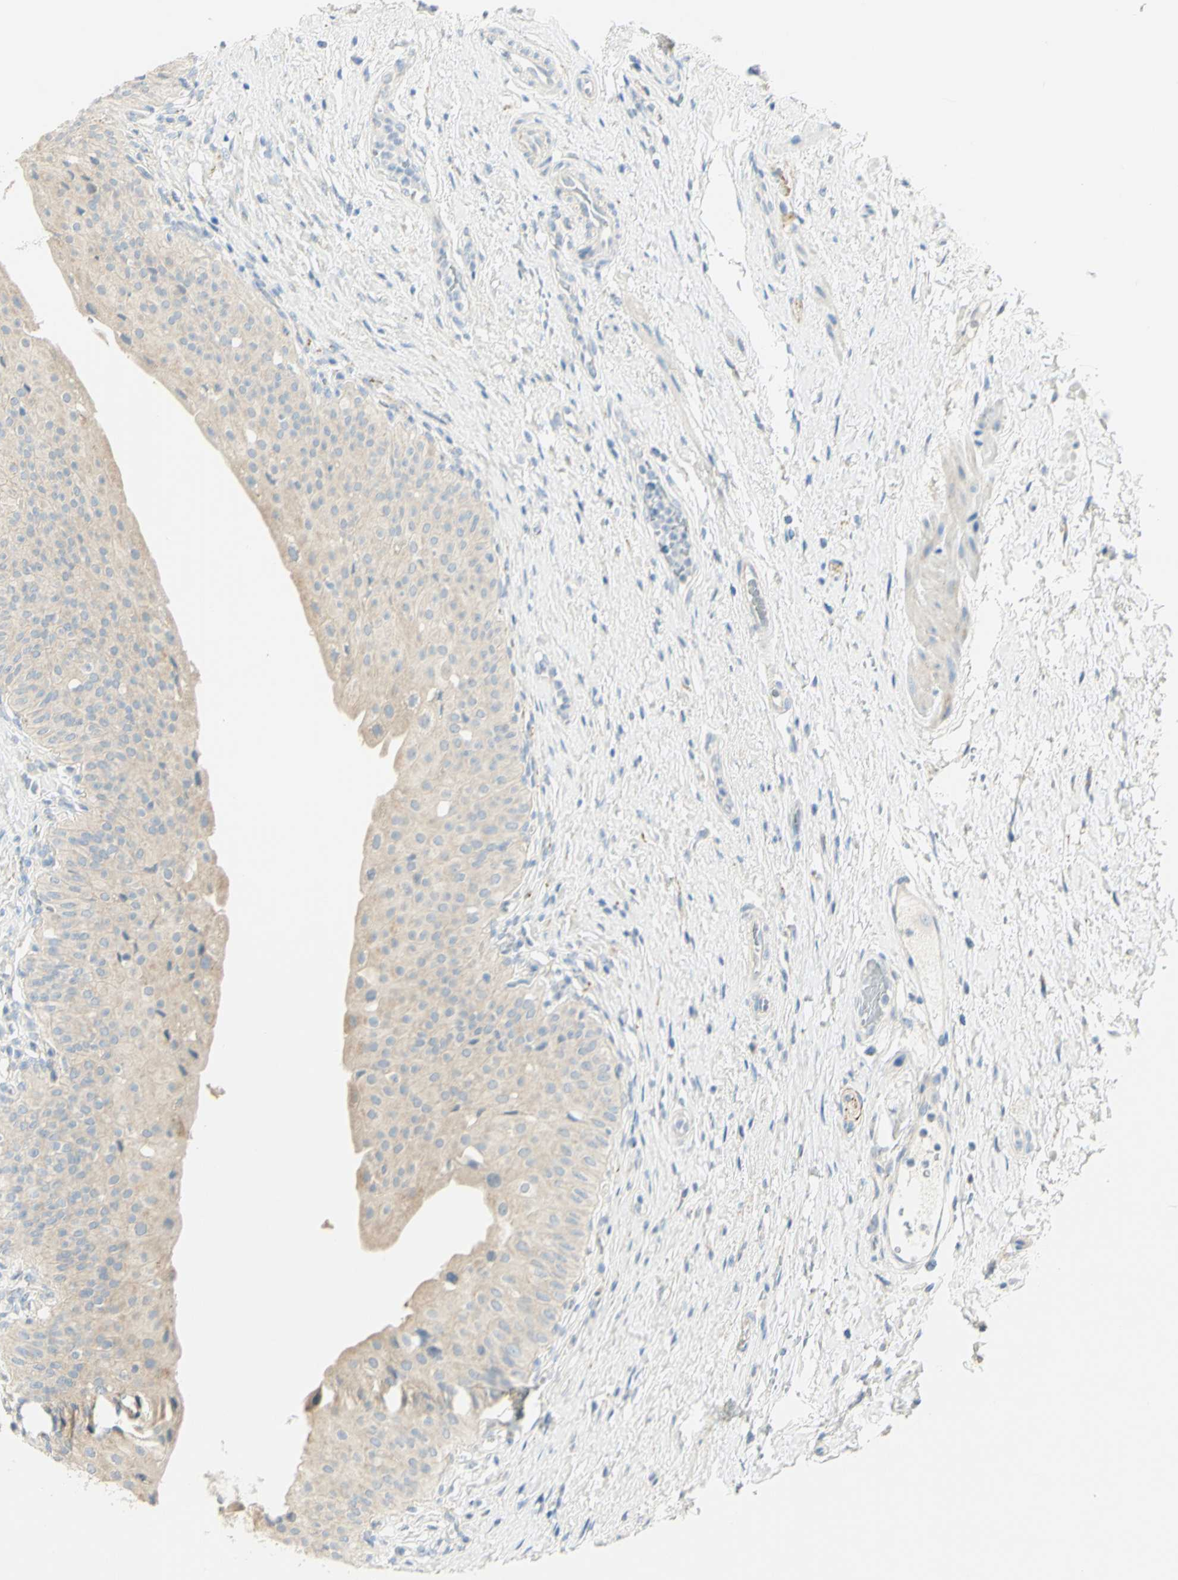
{"staining": {"intensity": "weak", "quantity": "25%-75%", "location": "cytoplasmic/membranous"}, "tissue": "urinary bladder", "cell_type": "Urothelial cells", "image_type": "normal", "snomed": [{"axis": "morphology", "description": "Normal tissue, NOS"}, {"axis": "morphology", "description": "Urothelial carcinoma, High grade"}, {"axis": "topography", "description": "Urinary bladder"}], "caption": "Protein analysis of normal urinary bladder shows weak cytoplasmic/membranous staining in about 25%-75% of urothelial cells. (DAB (3,3'-diaminobenzidine) = brown stain, brightfield microscopy at high magnification).", "gene": "GCNT3", "patient": {"sex": "male", "age": 46}}